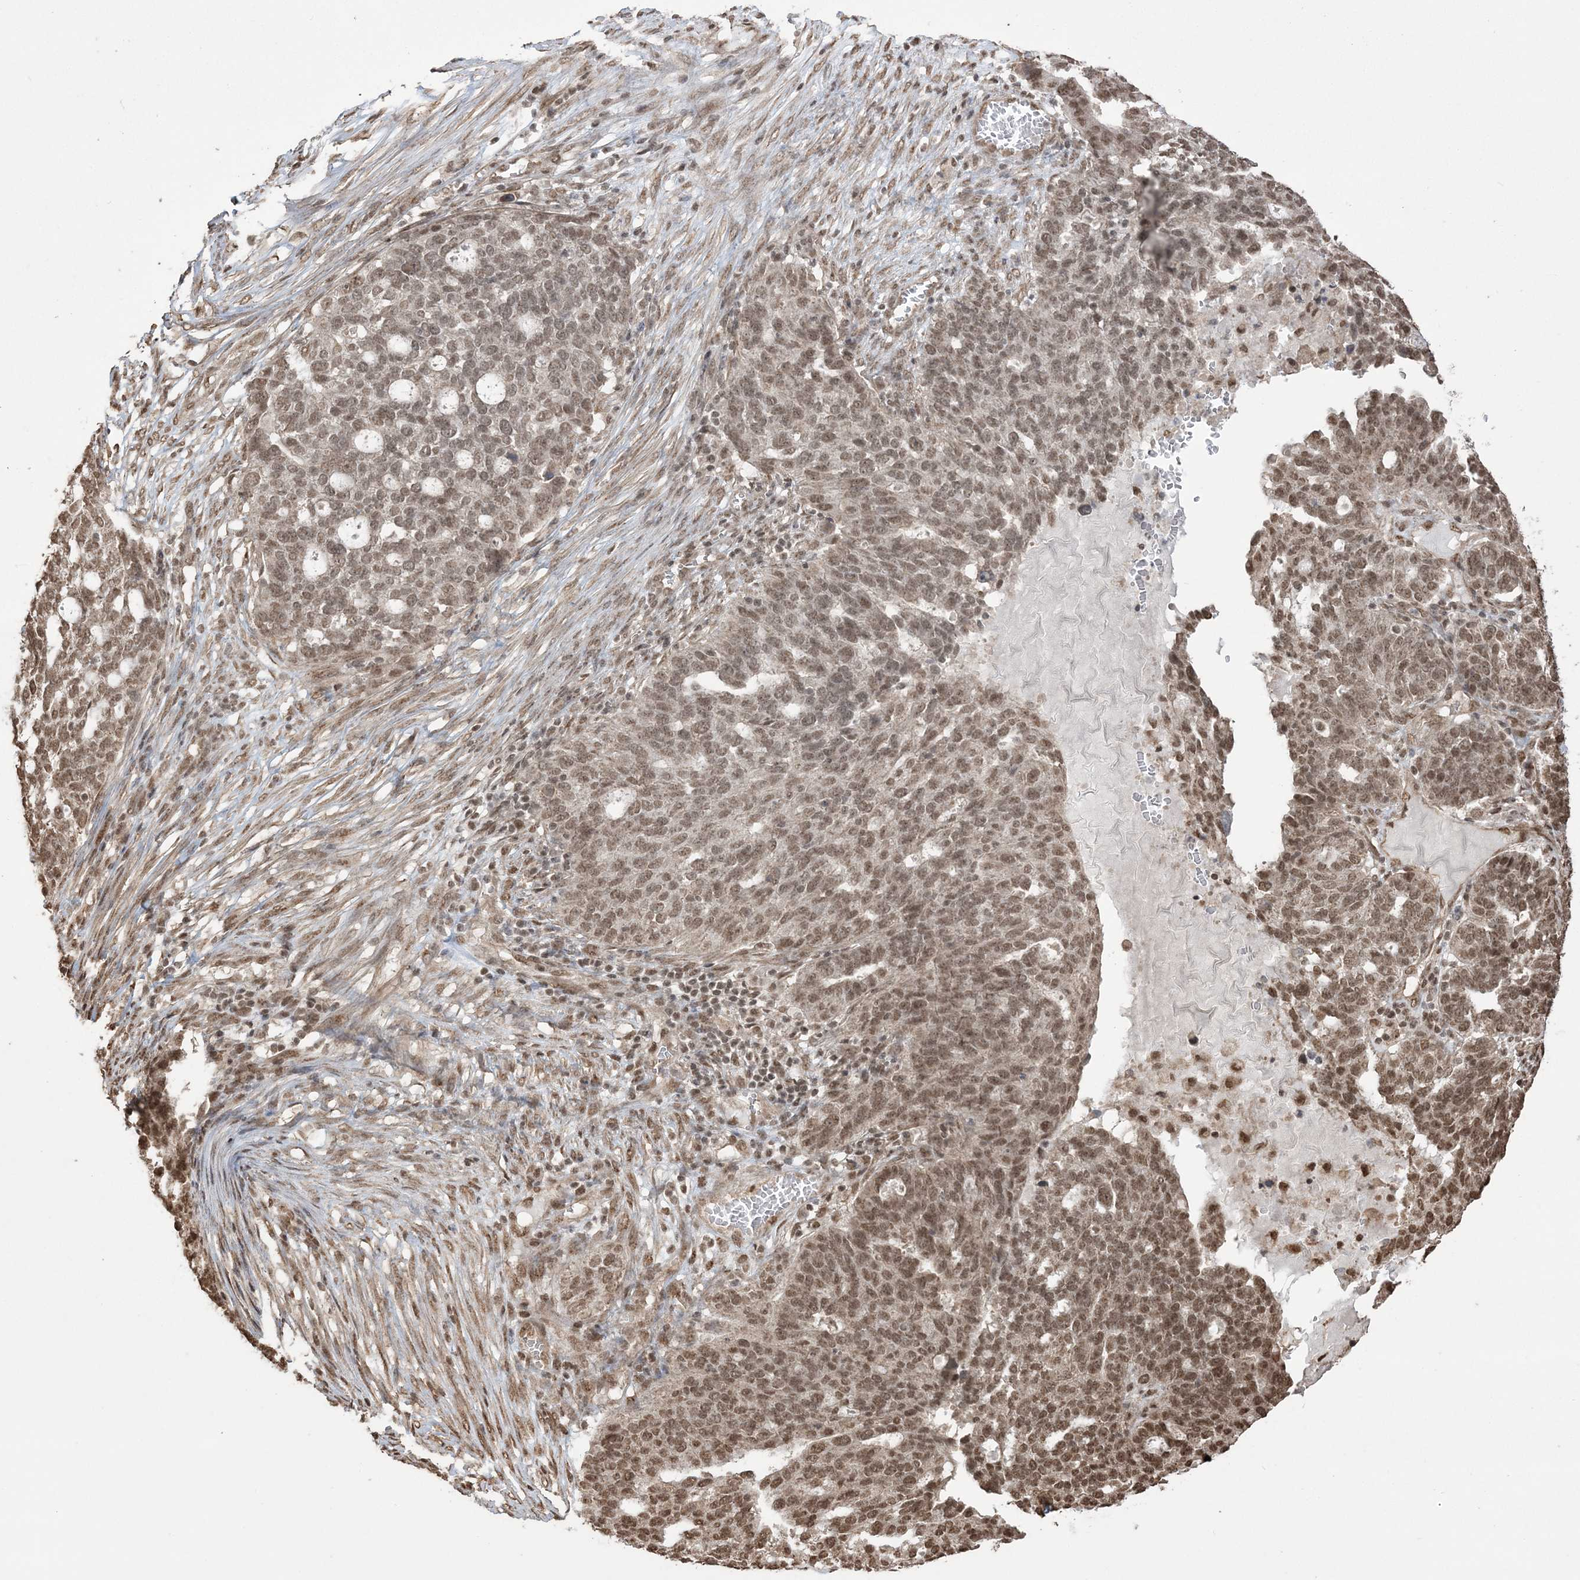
{"staining": {"intensity": "moderate", "quantity": ">75%", "location": "nuclear"}, "tissue": "ovarian cancer", "cell_type": "Tumor cells", "image_type": "cancer", "snomed": [{"axis": "morphology", "description": "Cystadenocarcinoma, serous, NOS"}, {"axis": "topography", "description": "Ovary"}], "caption": "DAB immunohistochemical staining of ovarian serous cystadenocarcinoma reveals moderate nuclear protein staining in approximately >75% of tumor cells.", "gene": "ZNF839", "patient": {"sex": "female", "age": 59}}